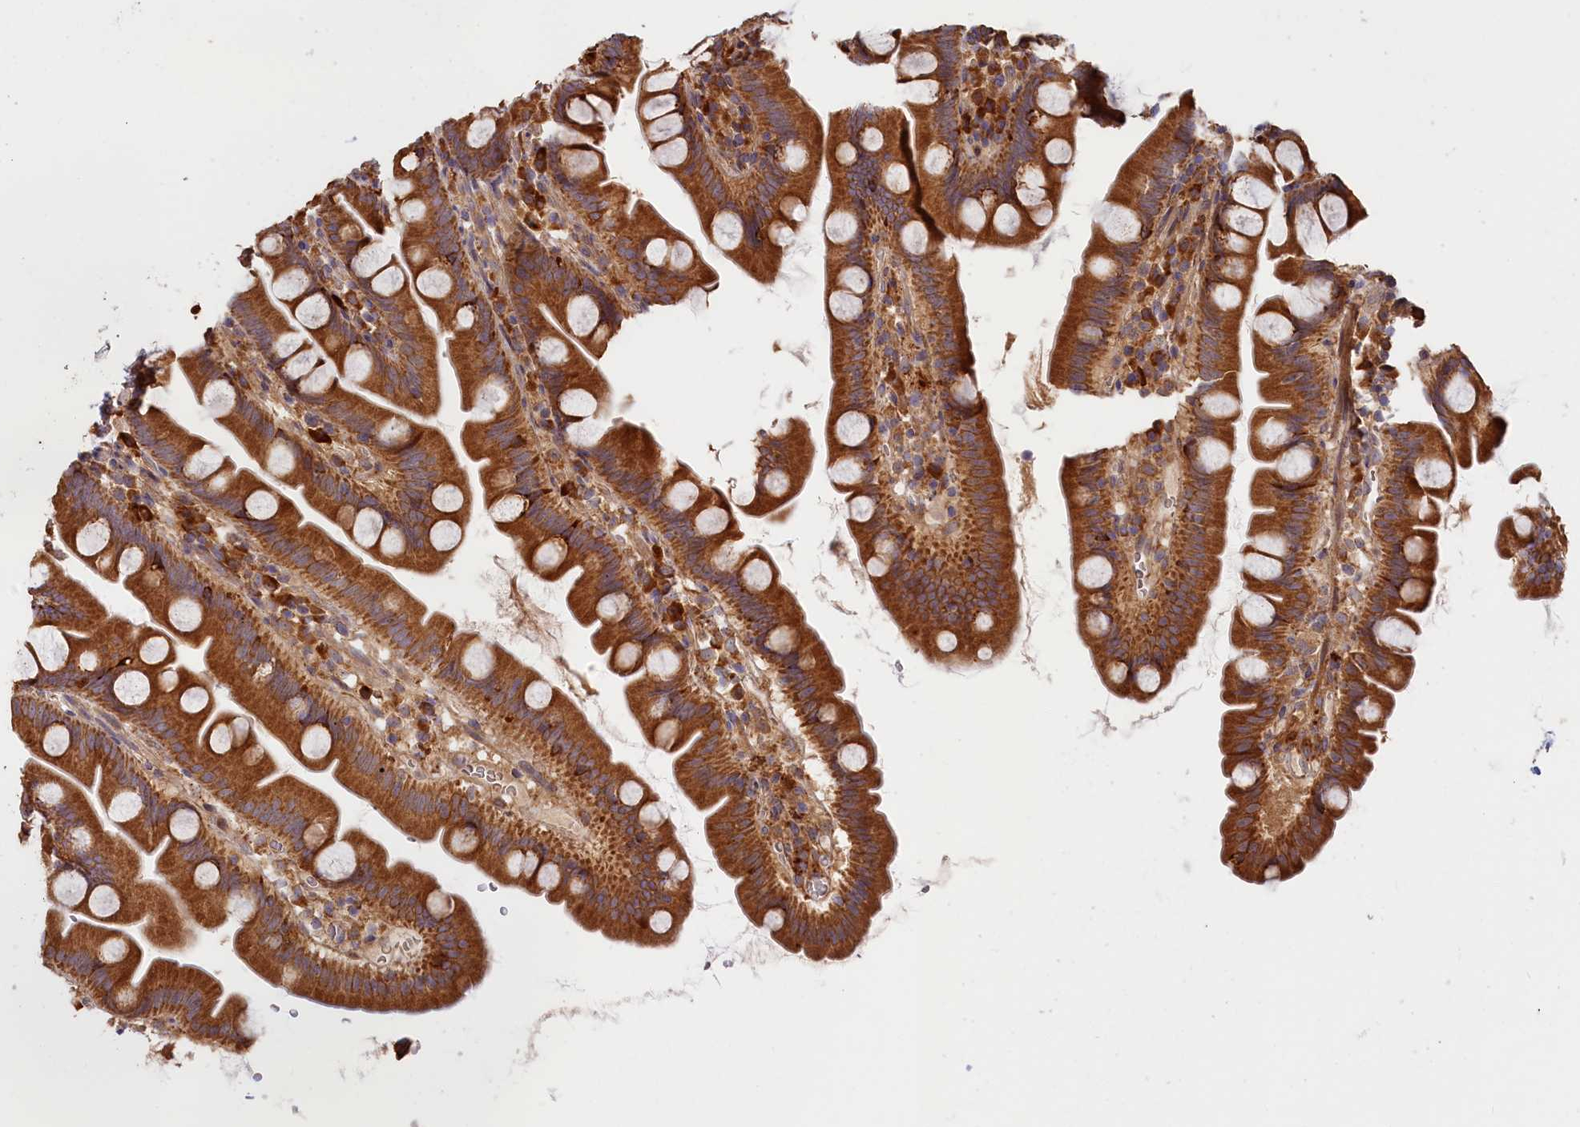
{"staining": {"intensity": "strong", "quantity": ">75%", "location": "cytoplasmic/membranous"}, "tissue": "small intestine", "cell_type": "Glandular cells", "image_type": "normal", "snomed": [{"axis": "morphology", "description": "Normal tissue, NOS"}, {"axis": "topography", "description": "Small intestine"}], "caption": "The histopathology image demonstrates staining of normal small intestine, revealing strong cytoplasmic/membranous protein positivity (brown color) within glandular cells.", "gene": "CEP44", "patient": {"sex": "female", "age": 68}}